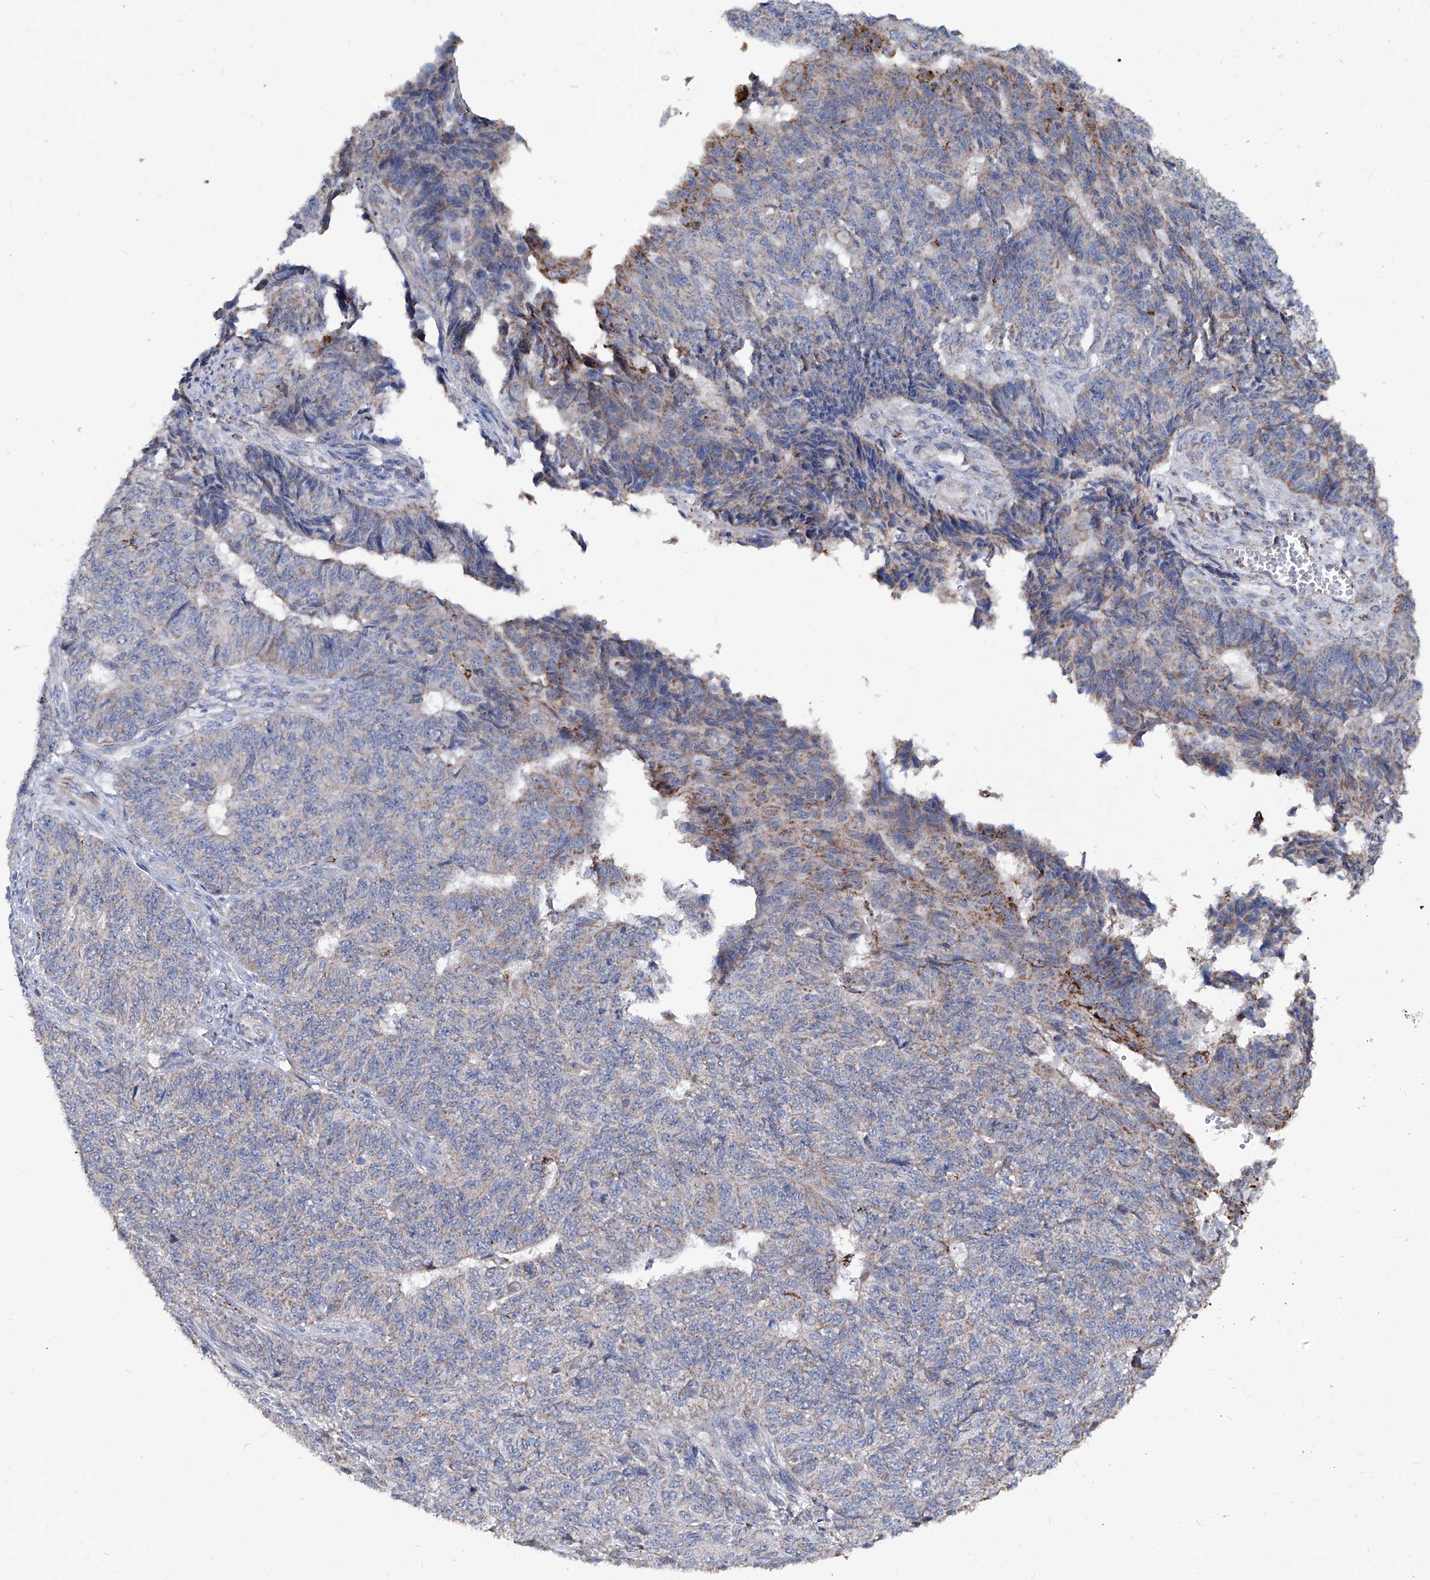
{"staining": {"intensity": "moderate", "quantity": "<25%", "location": "cytoplasmic/membranous"}, "tissue": "endometrial cancer", "cell_type": "Tumor cells", "image_type": "cancer", "snomed": [{"axis": "morphology", "description": "Adenocarcinoma, NOS"}, {"axis": "topography", "description": "Endometrium"}], "caption": "This image reveals adenocarcinoma (endometrial) stained with immunohistochemistry (IHC) to label a protein in brown. The cytoplasmic/membranous of tumor cells show moderate positivity for the protein. Nuclei are counter-stained blue.", "gene": "NHS", "patient": {"sex": "female", "age": 32}}